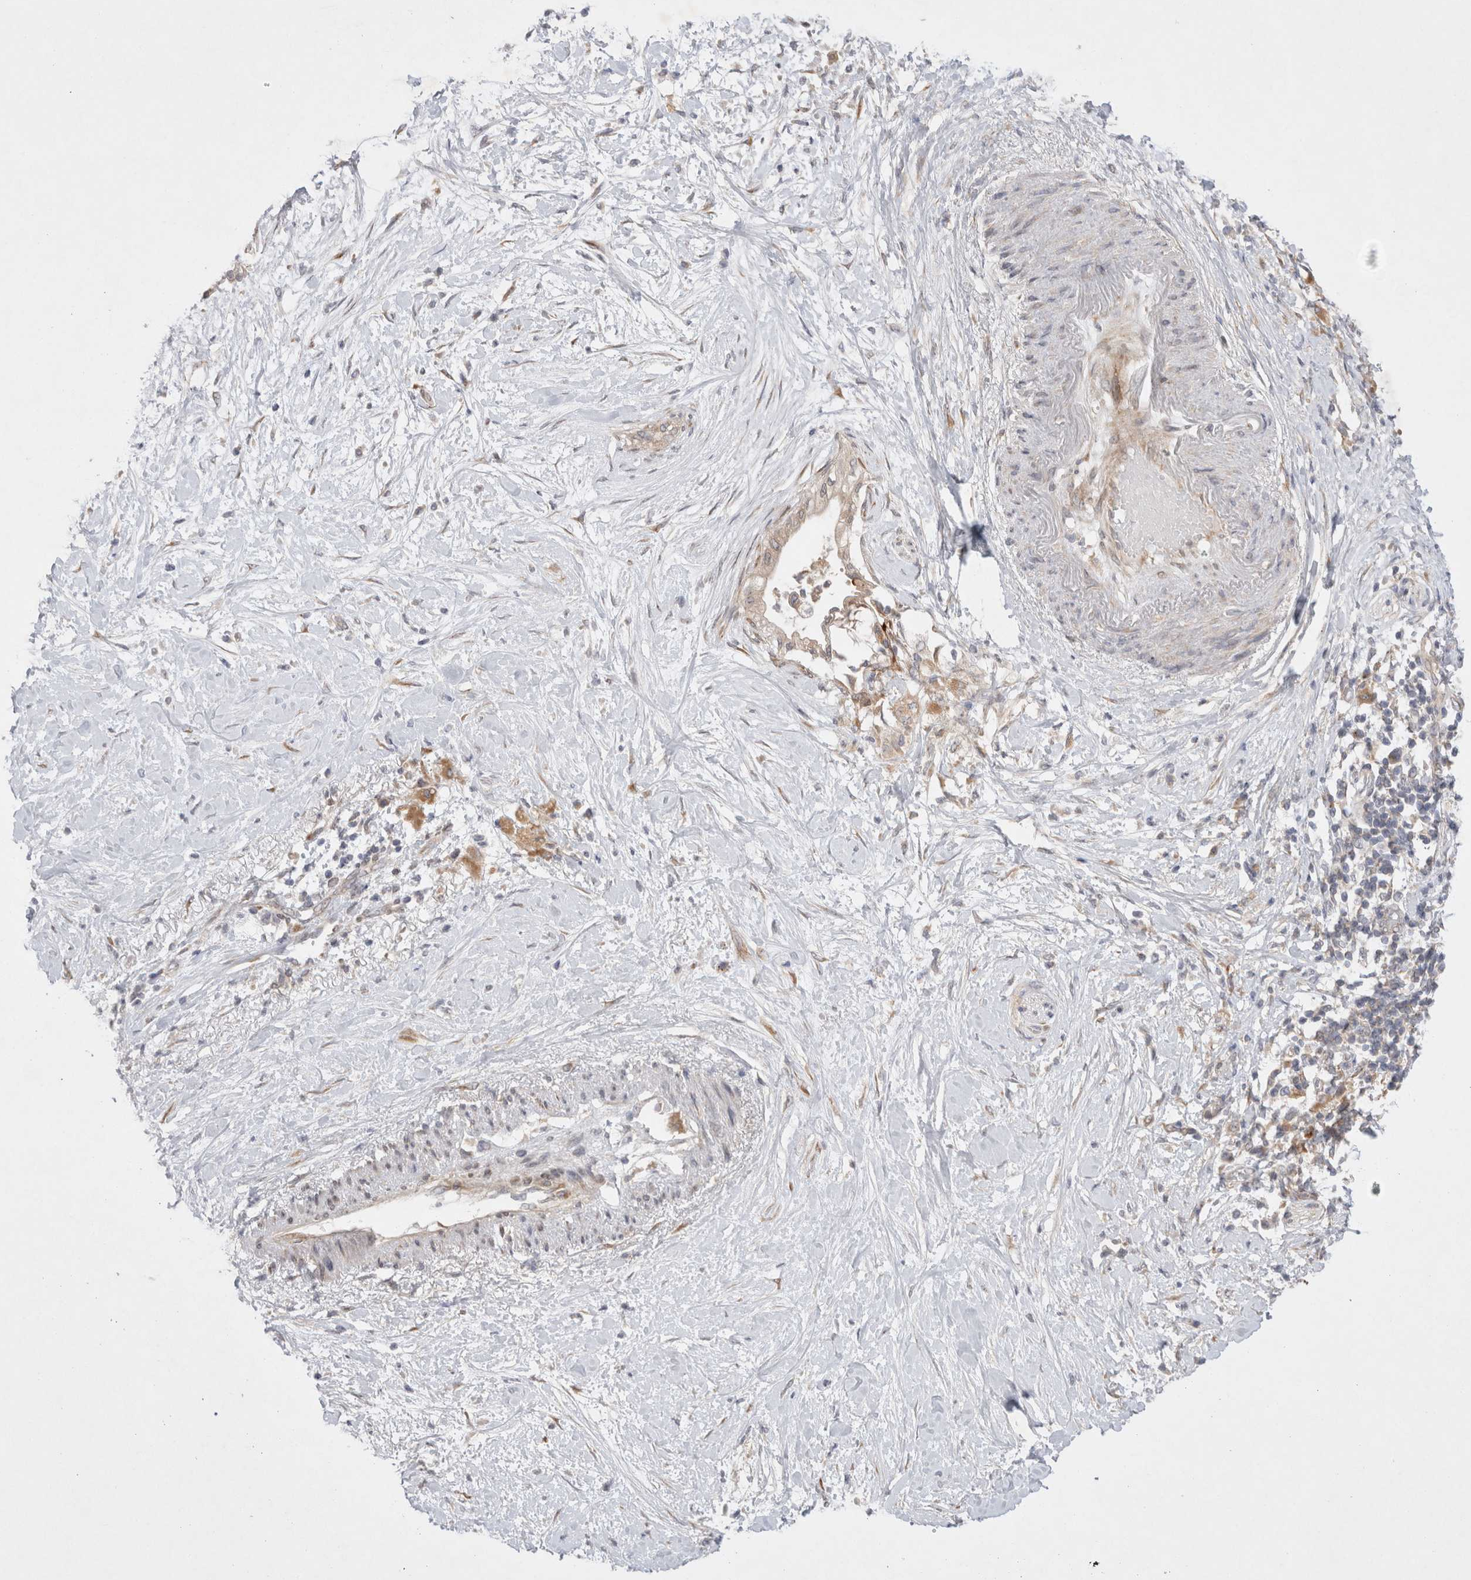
{"staining": {"intensity": "weak", "quantity": "<25%", "location": "cytoplasmic/membranous"}, "tissue": "pancreatic cancer", "cell_type": "Tumor cells", "image_type": "cancer", "snomed": [{"axis": "morphology", "description": "Normal tissue, NOS"}, {"axis": "morphology", "description": "Adenocarcinoma, NOS"}, {"axis": "topography", "description": "Pancreas"}, {"axis": "topography", "description": "Duodenum"}], "caption": "This is an IHC image of human adenocarcinoma (pancreatic). There is no staining in tumor cells.", "gene": "NPC1", "patient": {"sex": "female", "age": 60}}